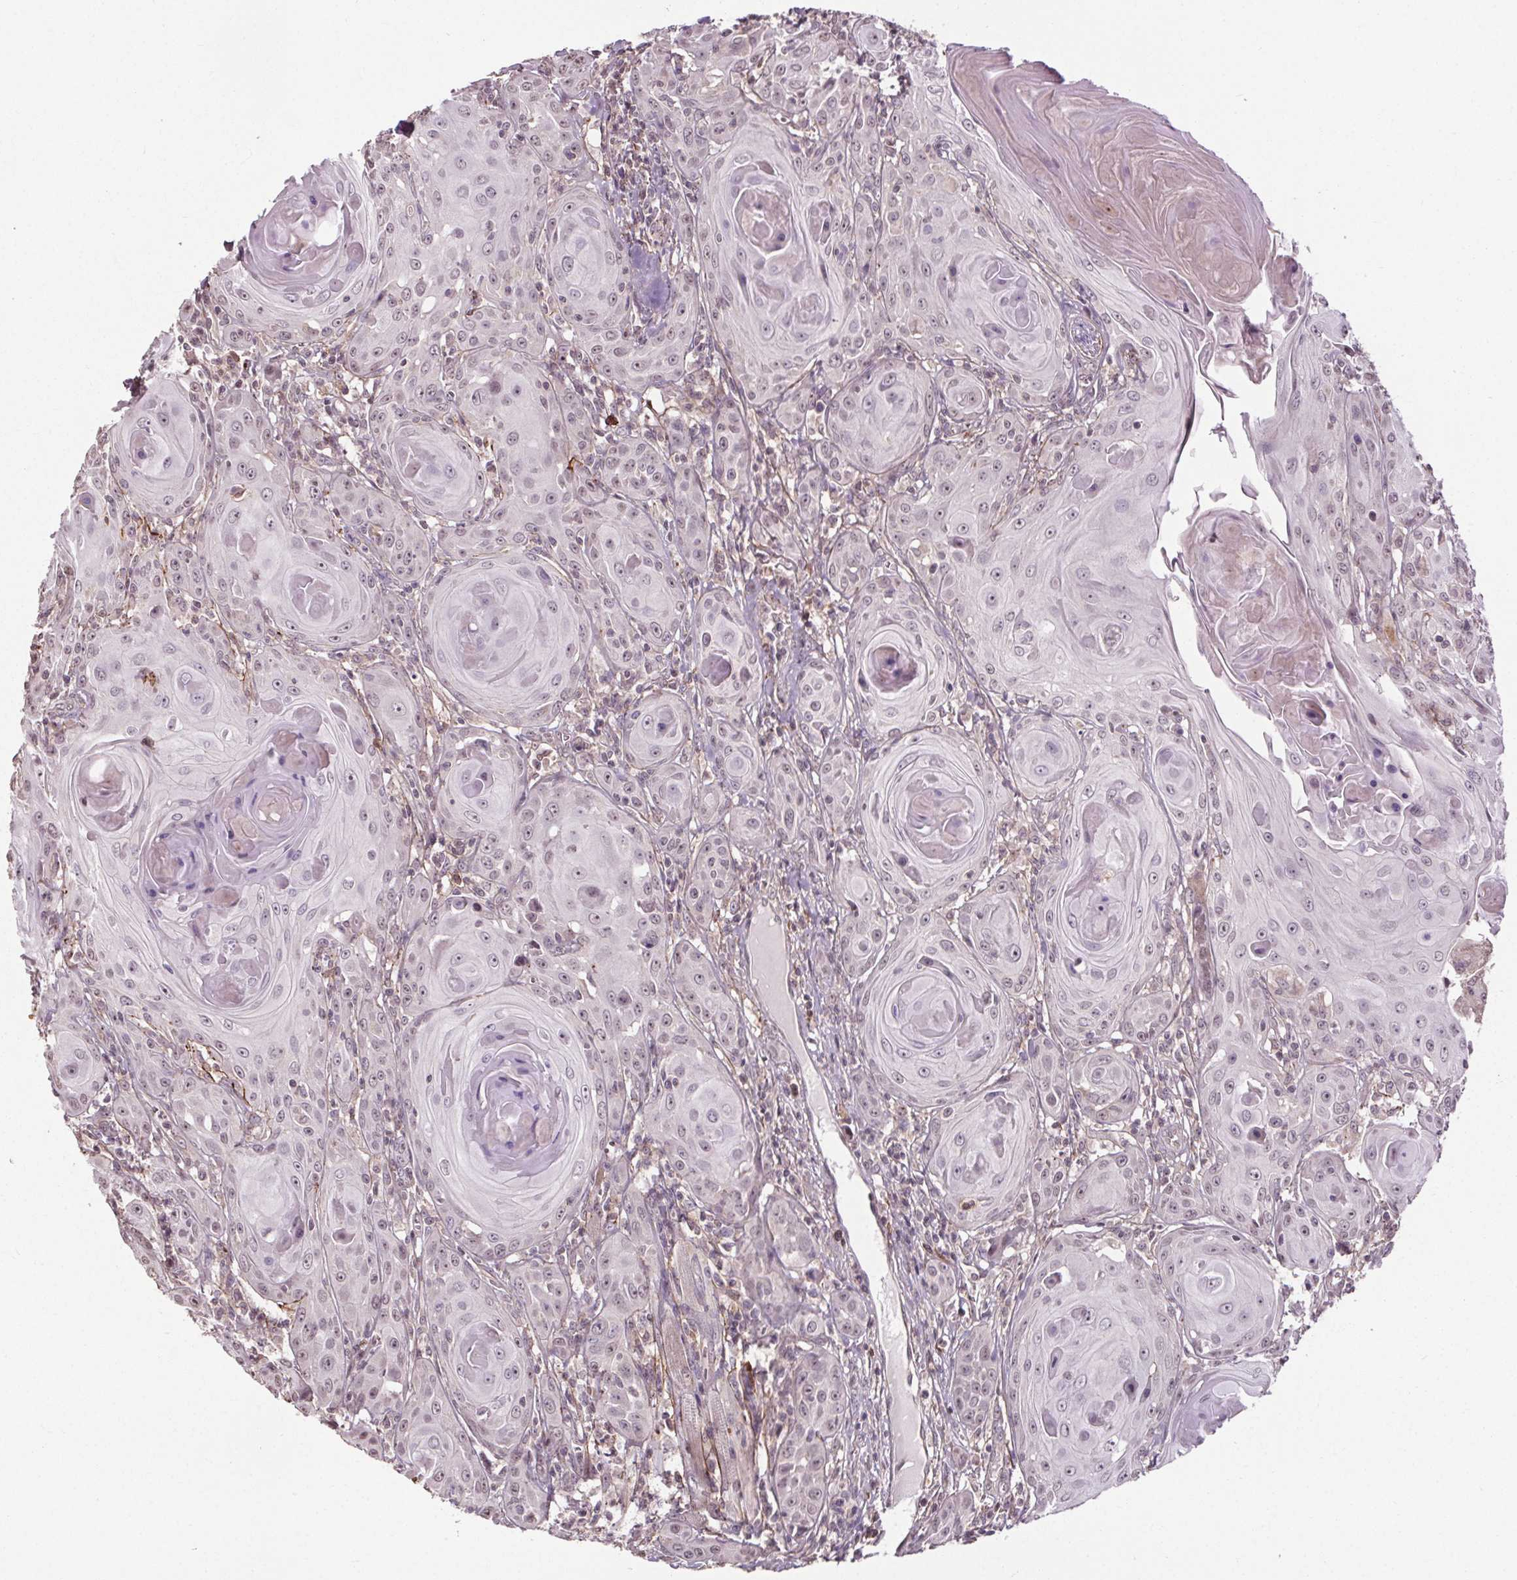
{"staining": {"intensity": "weak", "quantity": "<25%", "location": "nuclear"}, "tissue": "head and neck cancer", "cell_type": "Tumor cells", "image_type": "cancer", "snomed": [{"axis": "morphology", "description": "Squamous cell carcinoma, NOS"}, {"axis": "topography", "description": "Head-Neck"}], "caption": "An image of human head and neck cancer is negative for staining in tumor cells.", "gene": "KIAA0232", "patient": {"sex": "female", "age": 80}}